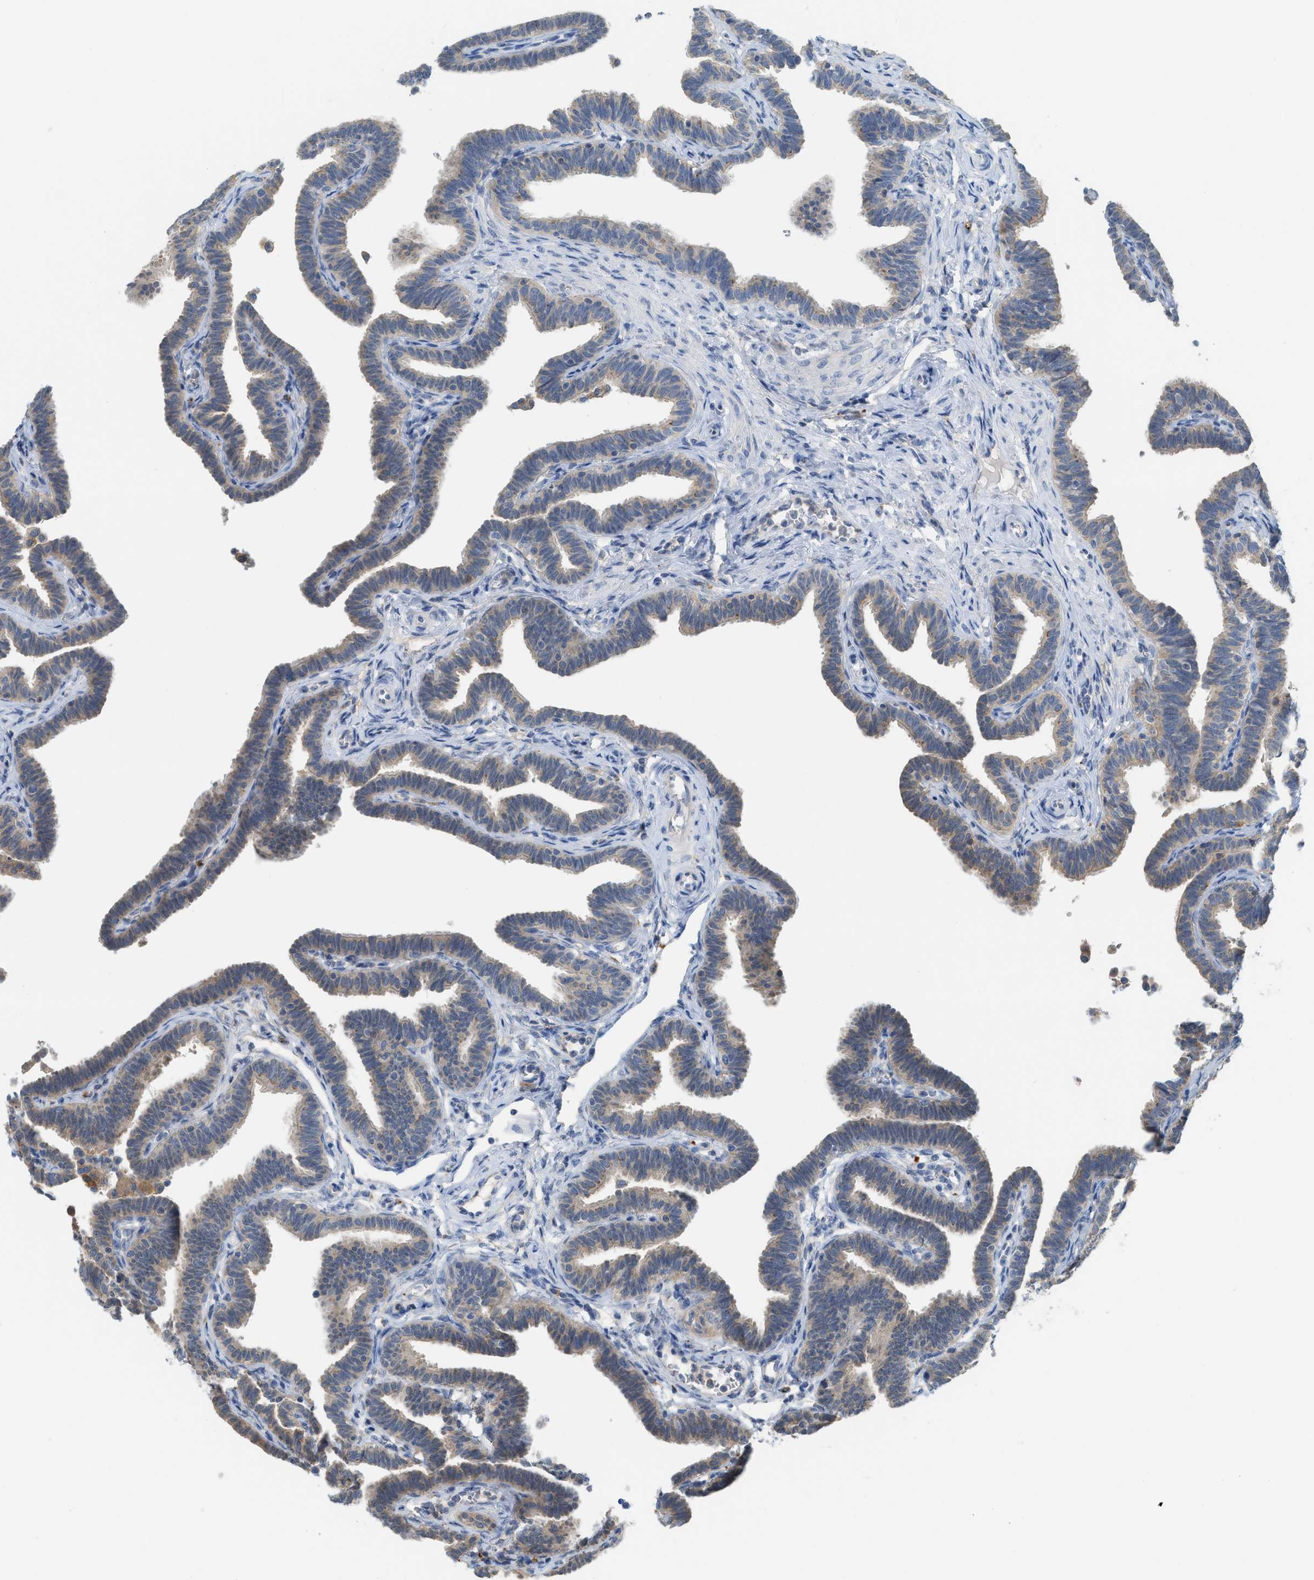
{"staining": {"intensity": "weak", "quantity": ">75%", "location": "cytoplasmic/membranous"}, "tissue": "fallopian tube", "cell_type": "Glandular cells", "image_type": "normal", "snomed": [{"axis": "morphology", "description": "Normal tissue, NOS"}, {"axis": "topography", "description": "Fallopian tube"}, {"axis": "topography", "description": "Ovary"}], "caption": "Fallopian tube stained for a protein displays weak cytoplasmic/membranous positivity in glandular cells. (Brightfield microscopy of DAB IHC at high magnification).", "gene": "CSTB", "patient": {"sex": "female", "age": 23}}